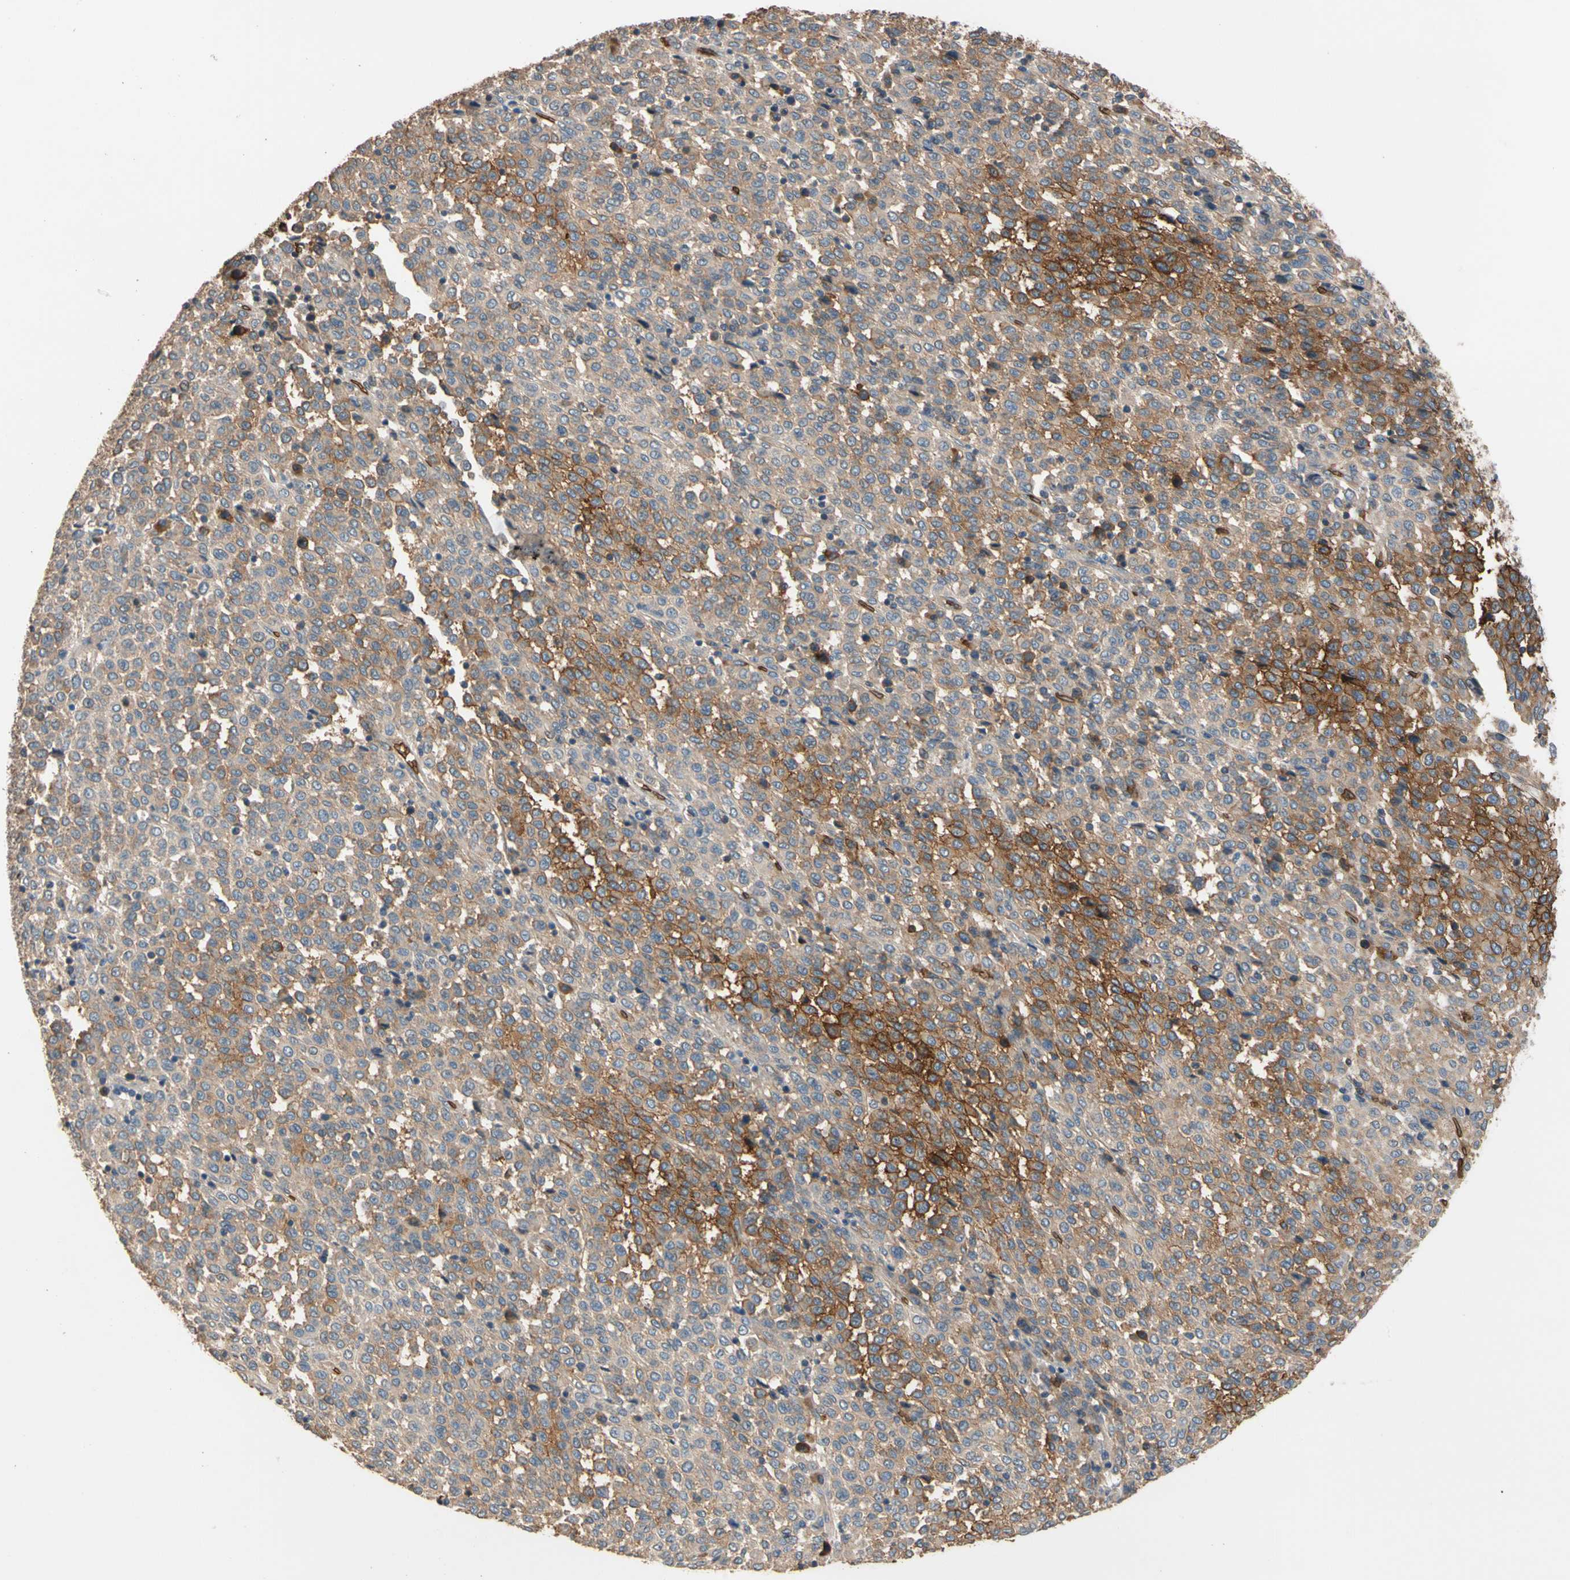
{"staining": {"intensity": "strong", "quantity": "25%-75%", "location": "cytoplasmic/membranous"}, "tissue": "melanoma", "cell_type": "Tumor cells", "image_type": "cancer", "snomed": [{"axis": "morphology", "description": "Malignant melanoma, Metastatic site"}, {"axis": "topography", "description": "Pancreas"}], "caption": "A high-resolution micrograph shows IHC staining of melanoma, which exhibits strong cytoplasmic/membranous staining in approximately 25%-75% of tumor cells.", "gene": "RIOK2", "patient": {"sex": "female", "age": 30}}